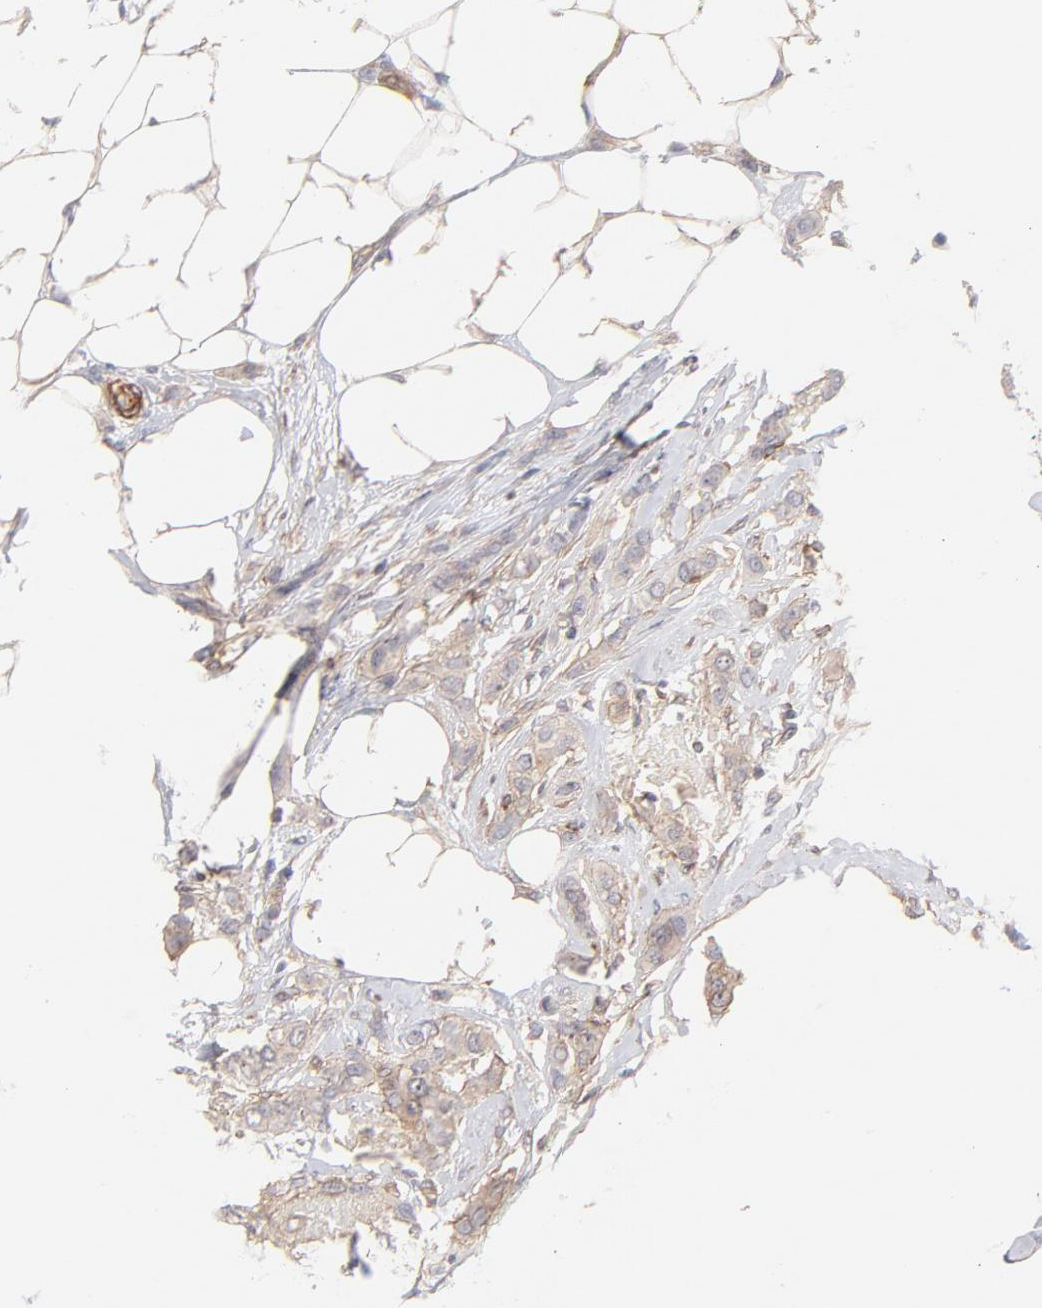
{"staining": {"intensity": "negative", "quantity": "none", "location": "none"}, "tissue": "breast cancer", "cell_type": "Tumor cells", "image_type": "cancer", "snomed": [{"axis": "morphology", "description": "Lobular carcinoma"}, {"axis": "topography", "description": "Breast"}], "caption": "Immunohistochemical staining of breast lobular carcinoma exhibits no significant positivity in tumor cells.", "gene": "LDLRAP1", "patient": {"sex": "female", "age": 55}}